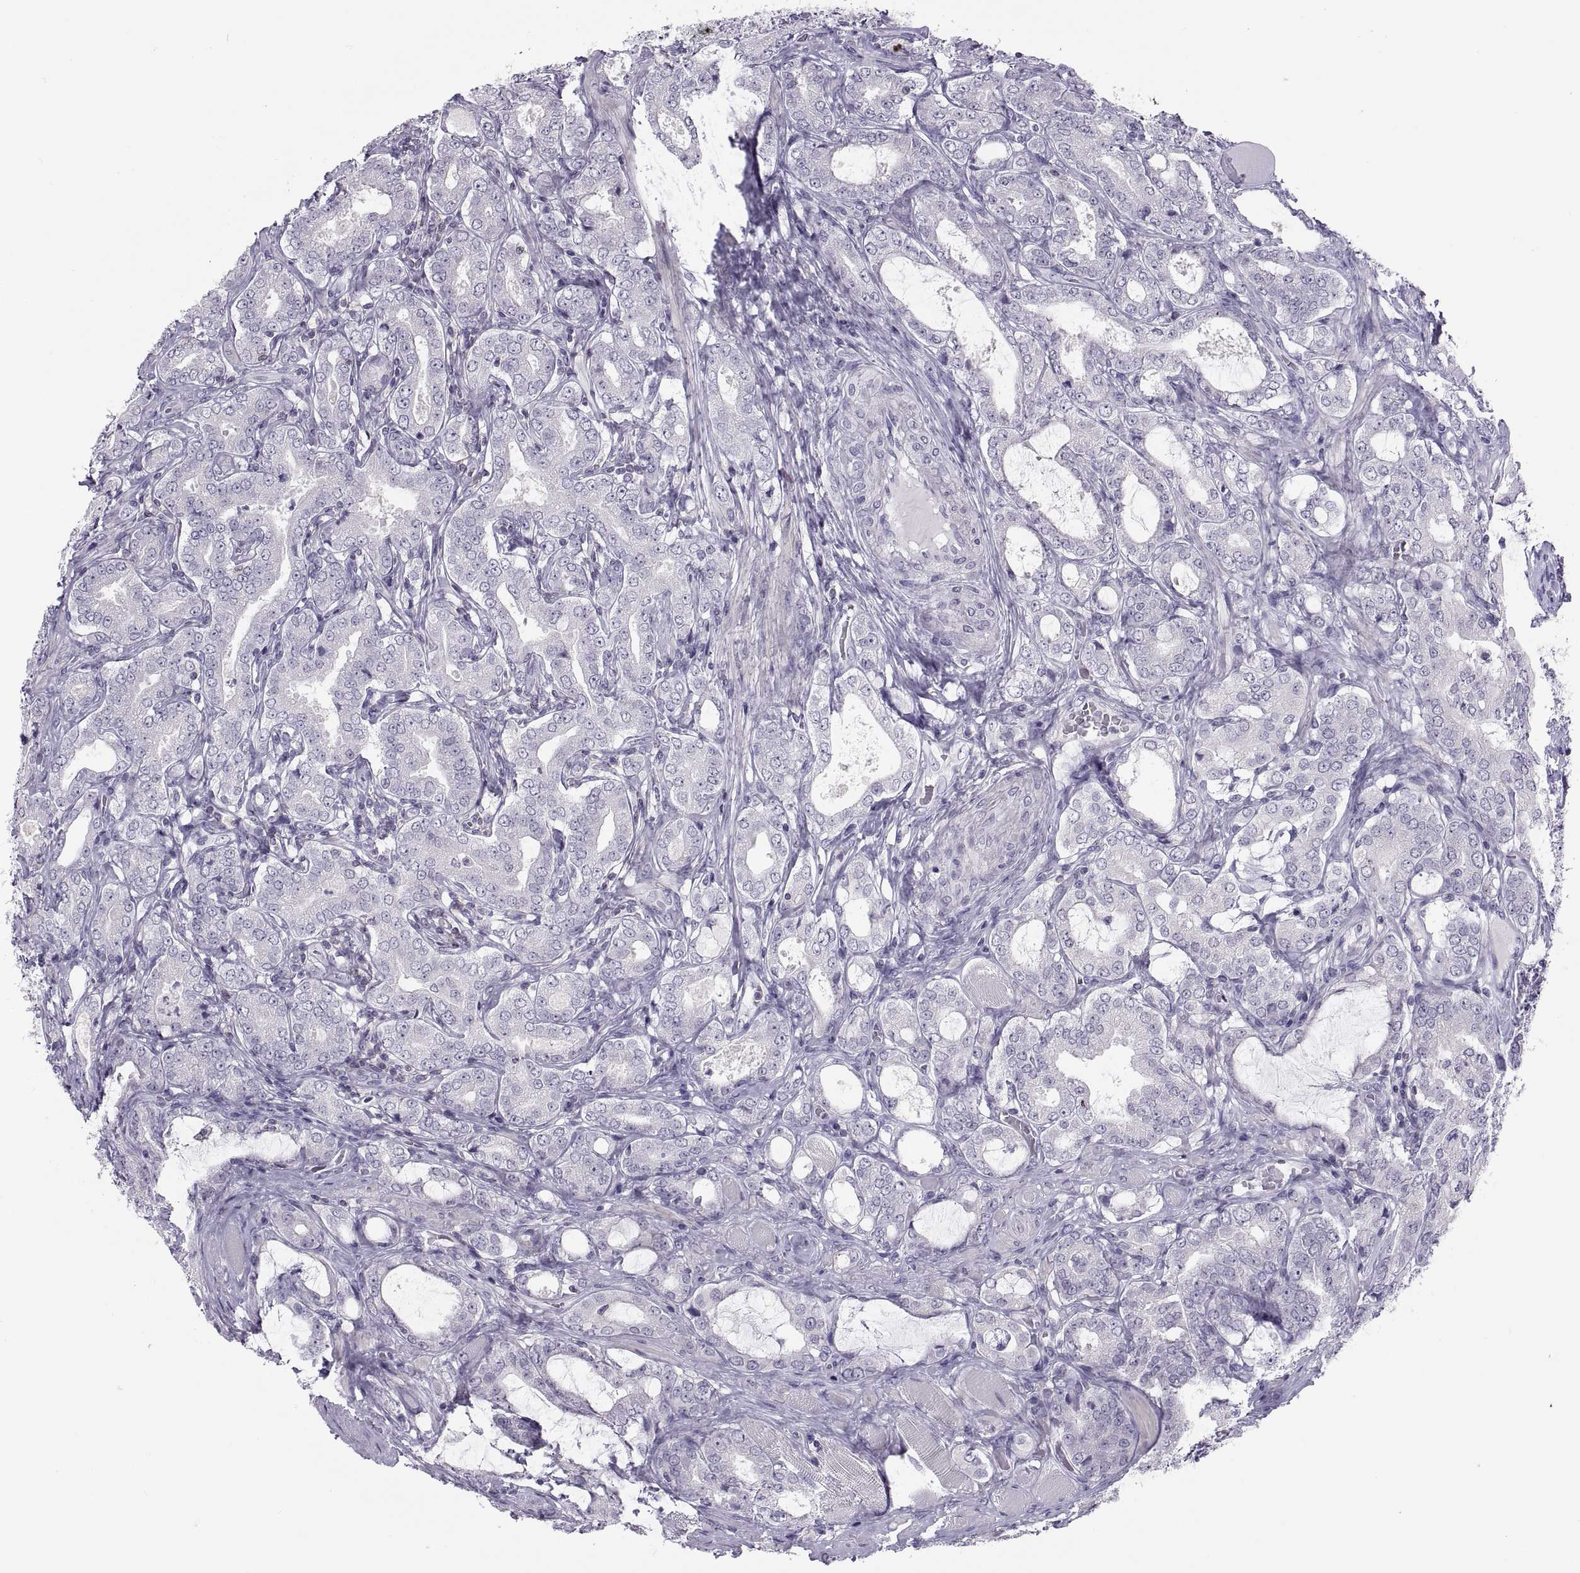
{"staining": {"intensity": "negative", "quantity": "none", "location": "none"}, "tissue": "prostate cancer", "cell_type": "Tumor cells", "image_type": "cancer", "snomed": [{"axis": "morphology", "description": "Adenocarcinoma, NOS"}, {"axis": "topography", "description": "Prostate"}], "caption": "Immunohistochemistry of prostate adenocarcinoma shows no positivity in tumor cells.", "gene": "TTC21A", "patient": {"sex": "male", "age": 64}}